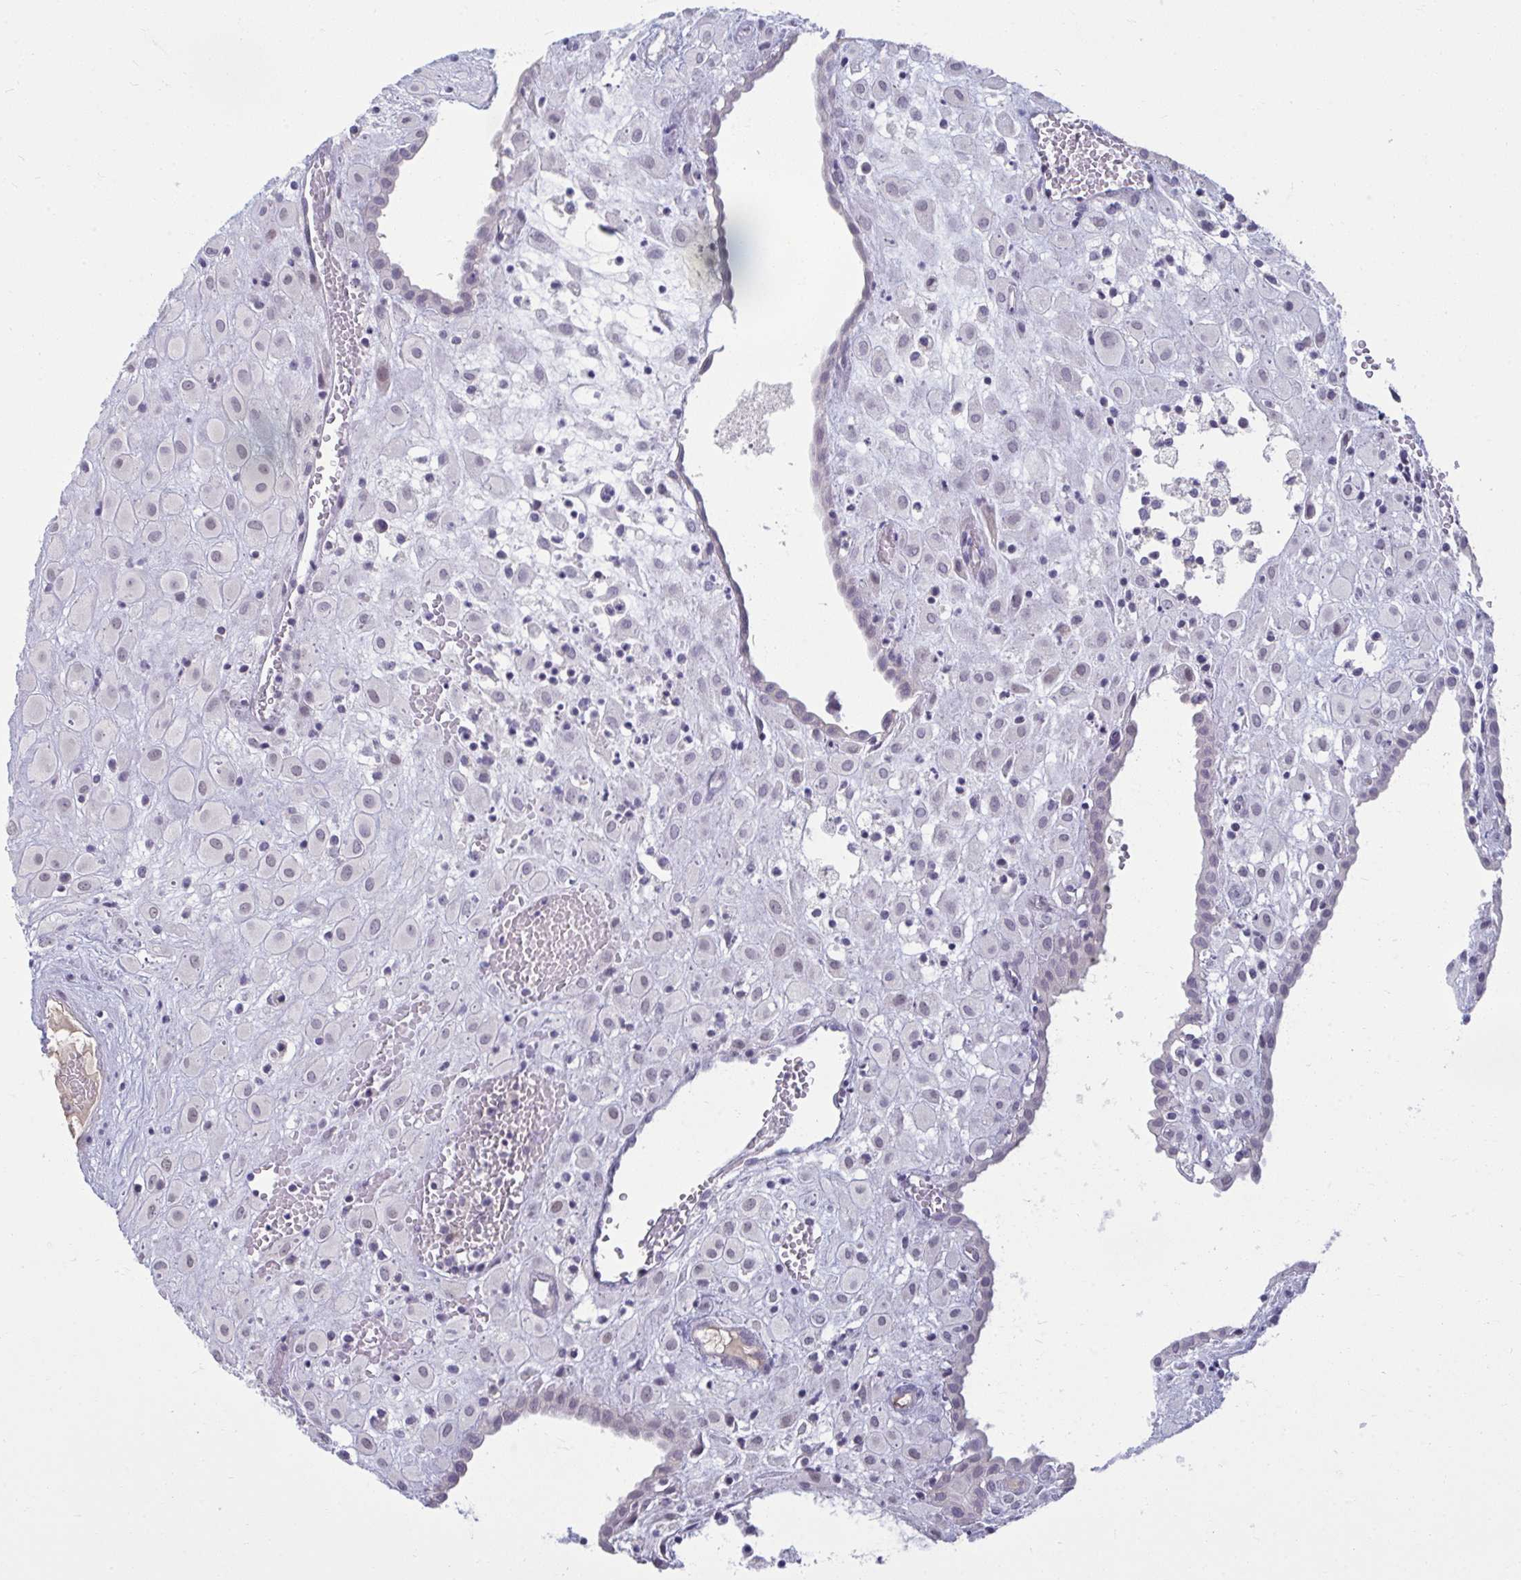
{"staining": {"intensity": "negative", "quantity": "none", "location": "none"}, "tissue": "placenta", "cell_type": "Decidual cells", "image_type": "normal", "snomed": [{"axis": "morphology", "description": "Normal tissue, NOS"}, {"axis": "topography", "description": "Placenta"}], "caption": "DAB (3,3'-diaminobenzidine) immunohistochemical staining of benign human placenta shows no significant positivity in decidual cells.", "gene": "RNASEH1", "patient": {"sex": "female", "age": 24}}